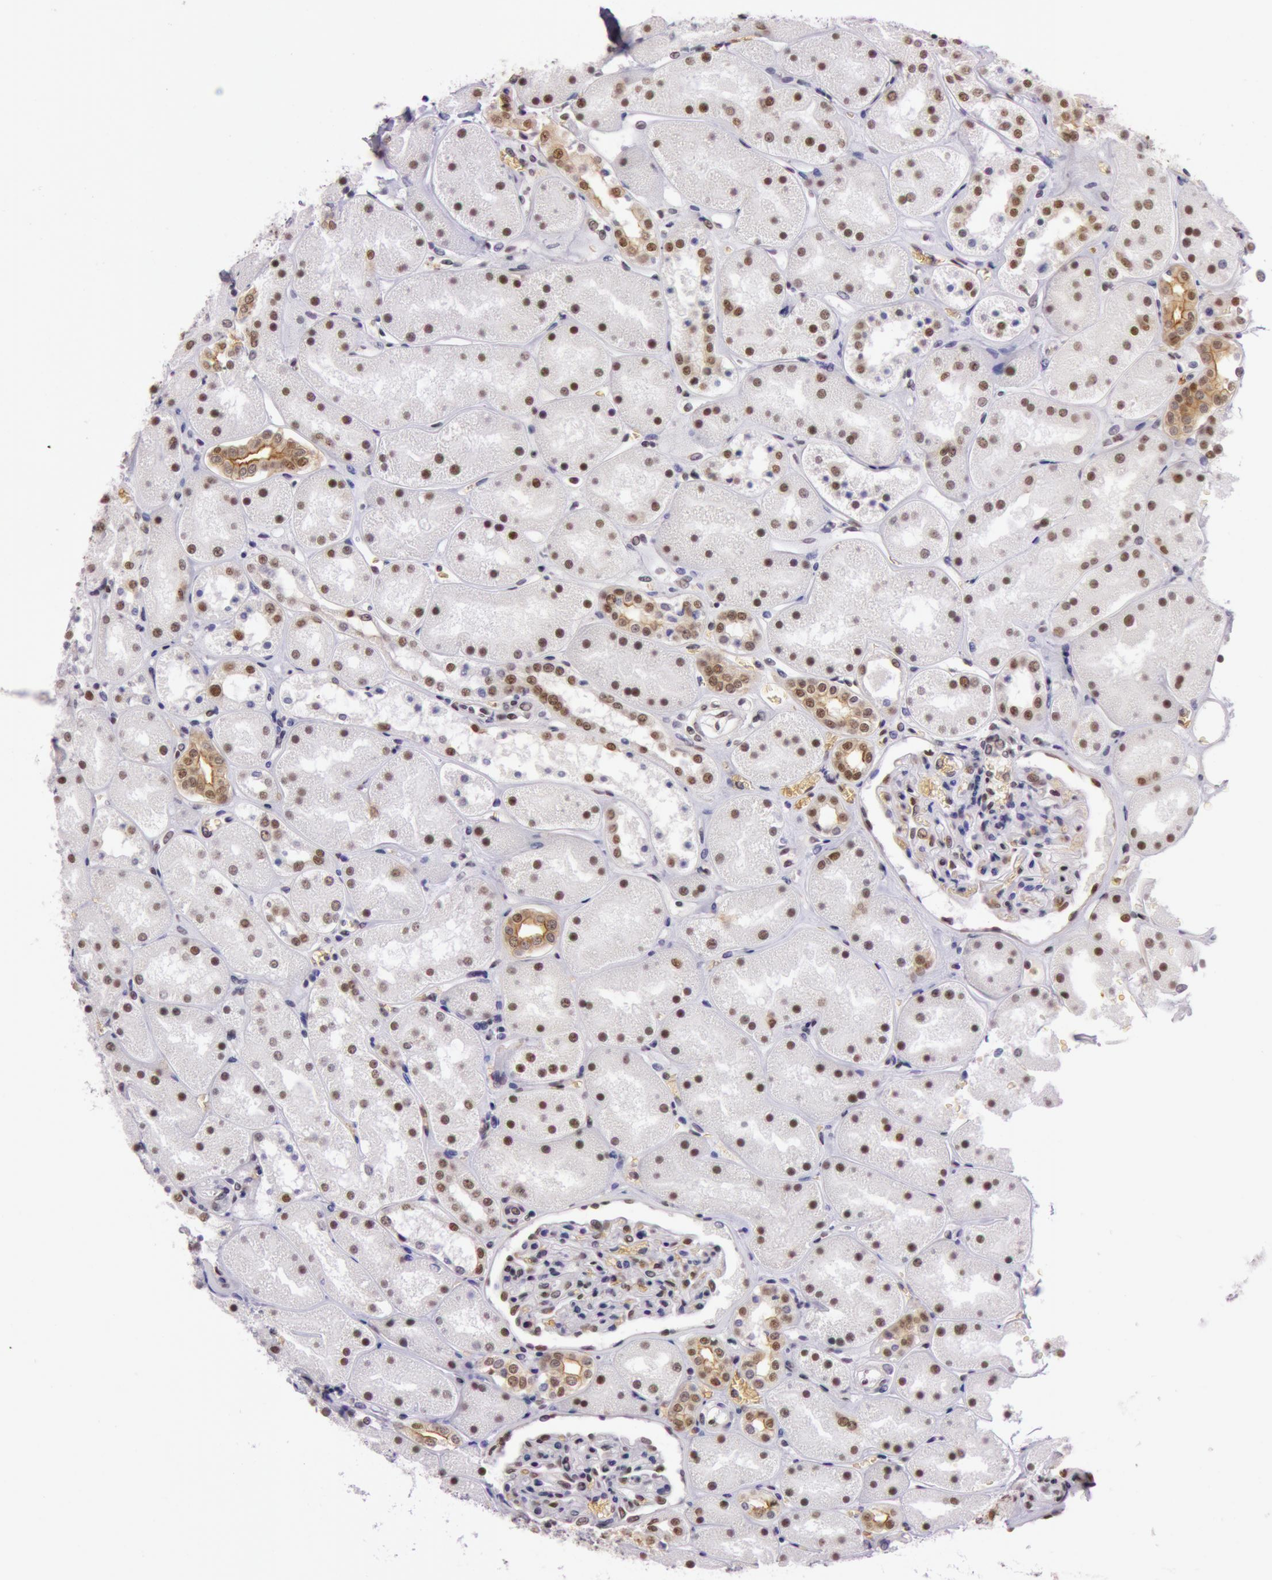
{"staining": {"intensity": "moderate", "quantity": "25%-75%", "location": "nuclear"}, "tissue": "kidney", "cell_type": "Cells in glomeruli", "image_type": "normal", "snomed": [{"axis": "morphology", "description": "Normal tissue, NOS"}, {"axis": "topography", "description": "Kidney"}], "caption": "DAB immunohistochemical staining of unremarkable kidney reveals moderate nuclear protein positivity in approximately 25%-75% of cells in glomeruli. The protein is shown in brown color, while the nuclei are stained blue.", "gene": "NBN", "patient": {"sex": "male", "age": 28}}